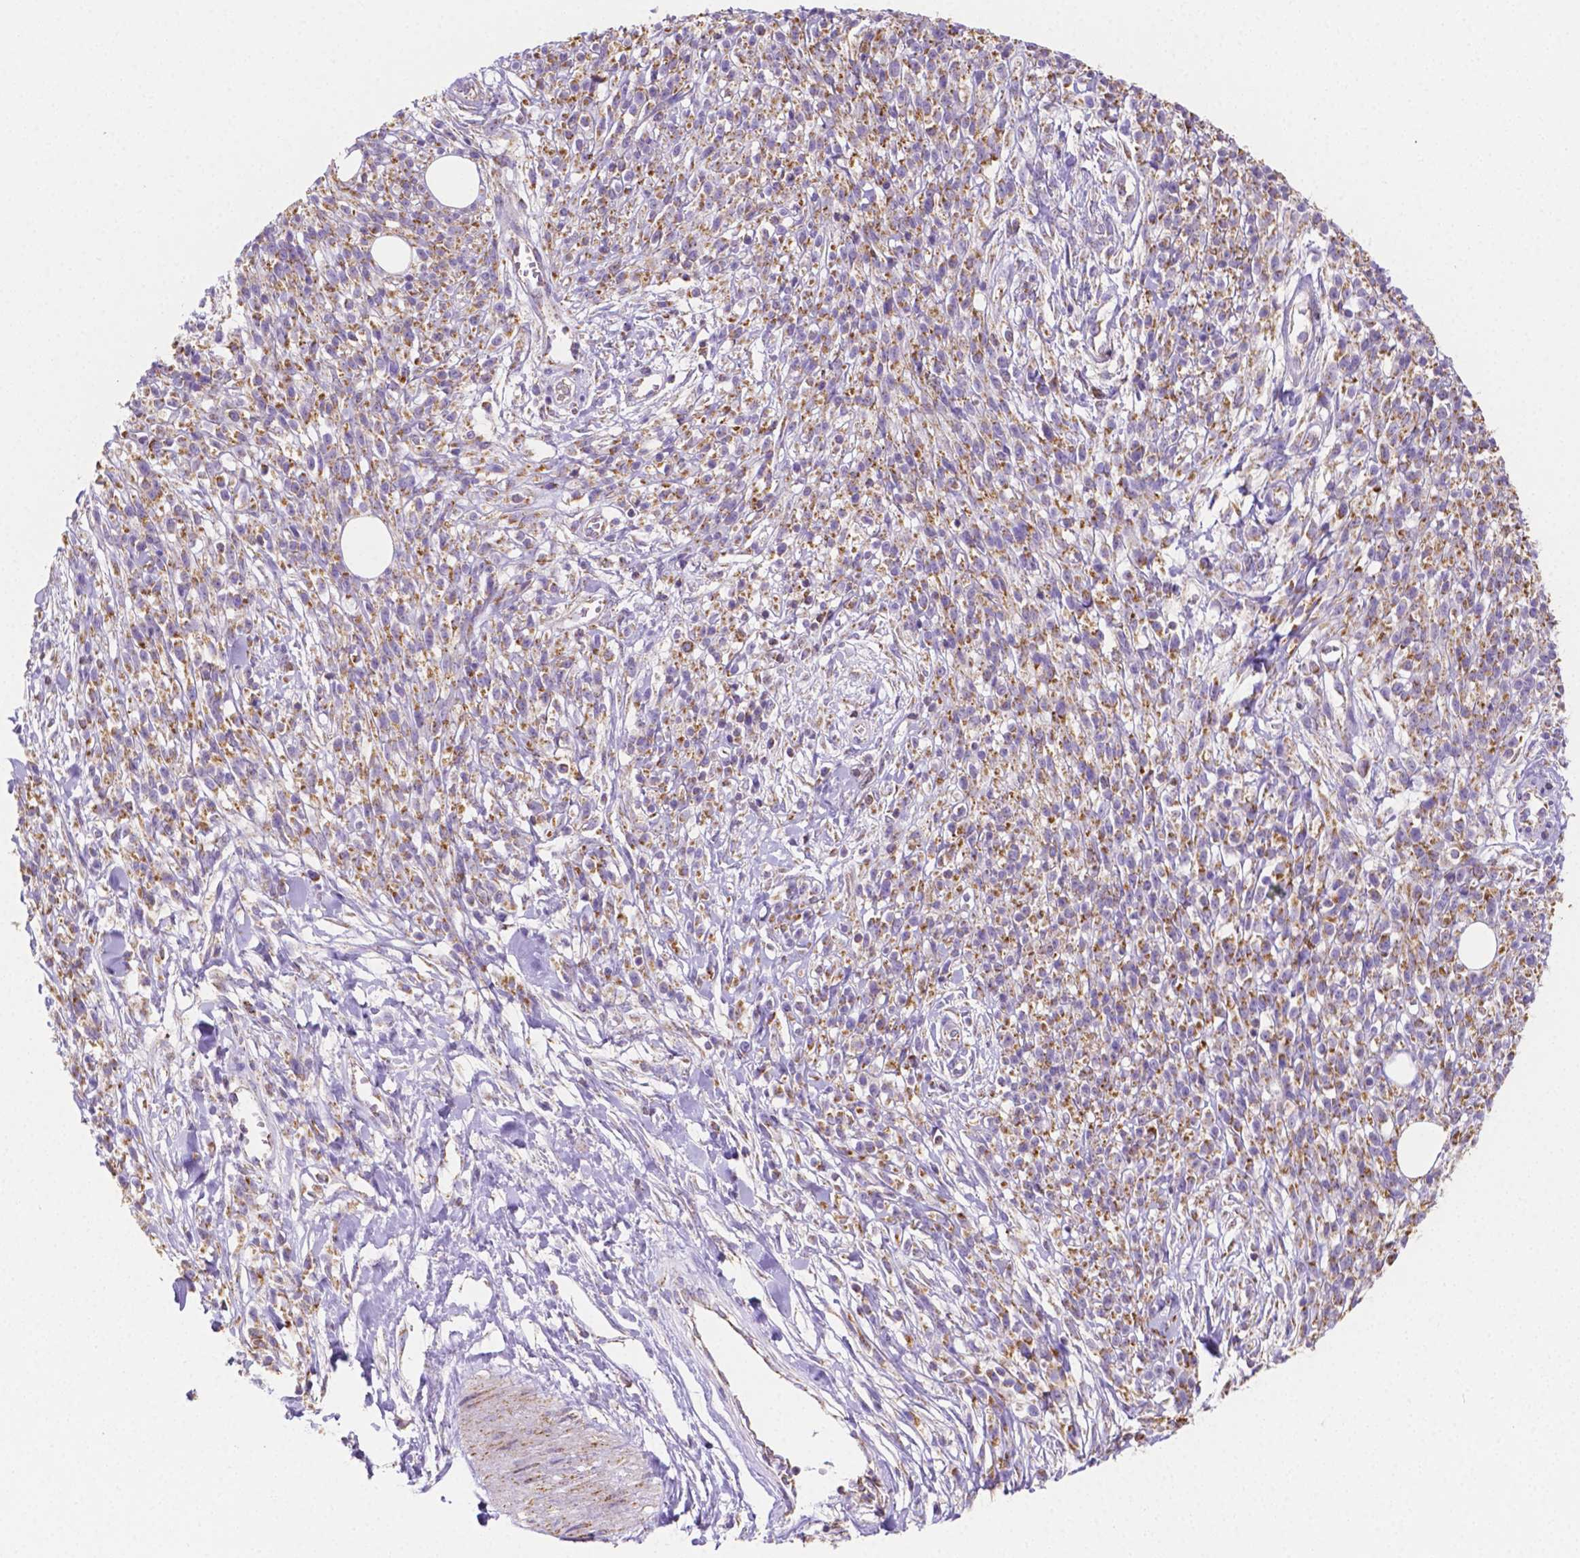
{"staining": {"intensity": "moderate", "quantity": ">75%", "location": "cytoplasmic/membranous"}, "tissue": "melanoma", "cell_type": "Tumor cells", "image_type": "cancer", "snomed": [{"axis": "morphology", "description": "Malignant melanoma, NOS"}, {"axis": "topography", "description": "Skin"}, {"axis": "topography", "description": "Skin of trunk"}], "caption": "Protein staining displays moderate cytoplasmic/membranous expression in about >75% of tumor cells in melanoma.", "gene": "SGTB", "patient": {"sex": "male", "age": 74}}